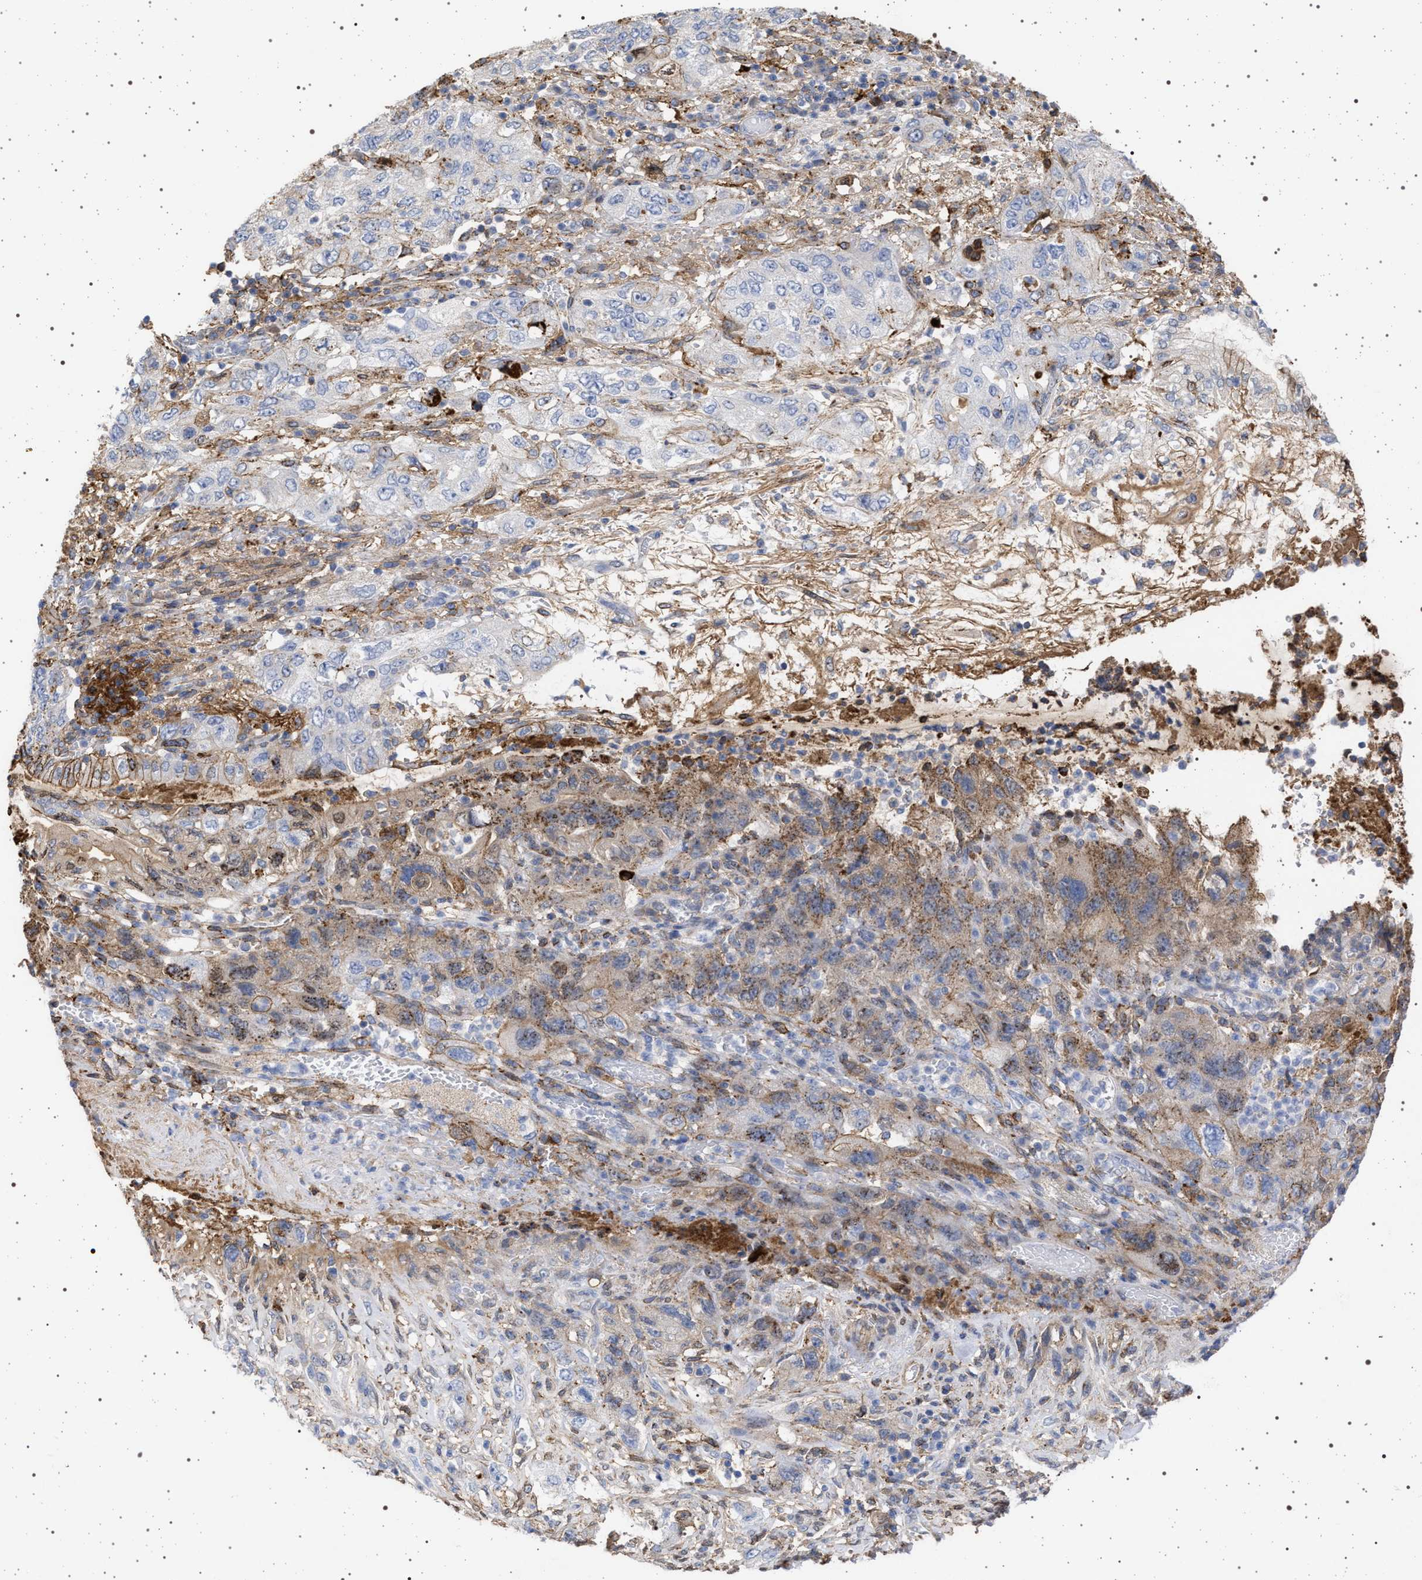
{"staining": {"intensity": "moderate", "quantity": "25%-75%", "location": "cytoplasmic/membranous,nuclear"}, "tissue": "pancreatic cancer", "cell_type": "Tumor cells", "image_type": "cancer", "snomed": [{"axis": "morphology", "description": "Adenocarcinoma, NOS"}, {"axis": "topography", "description": "Pancreas"}], "caption": "A micrograph showing moderate cytoplasmic/membranous and nuclear positivity in approximately 25%-75% of tumor cells in adenocarcinoma (pancreatic), as visualized by brown immunohistochemical staining.", "gene": "PLG", "patient": {"sex": "female", "age": 73}}